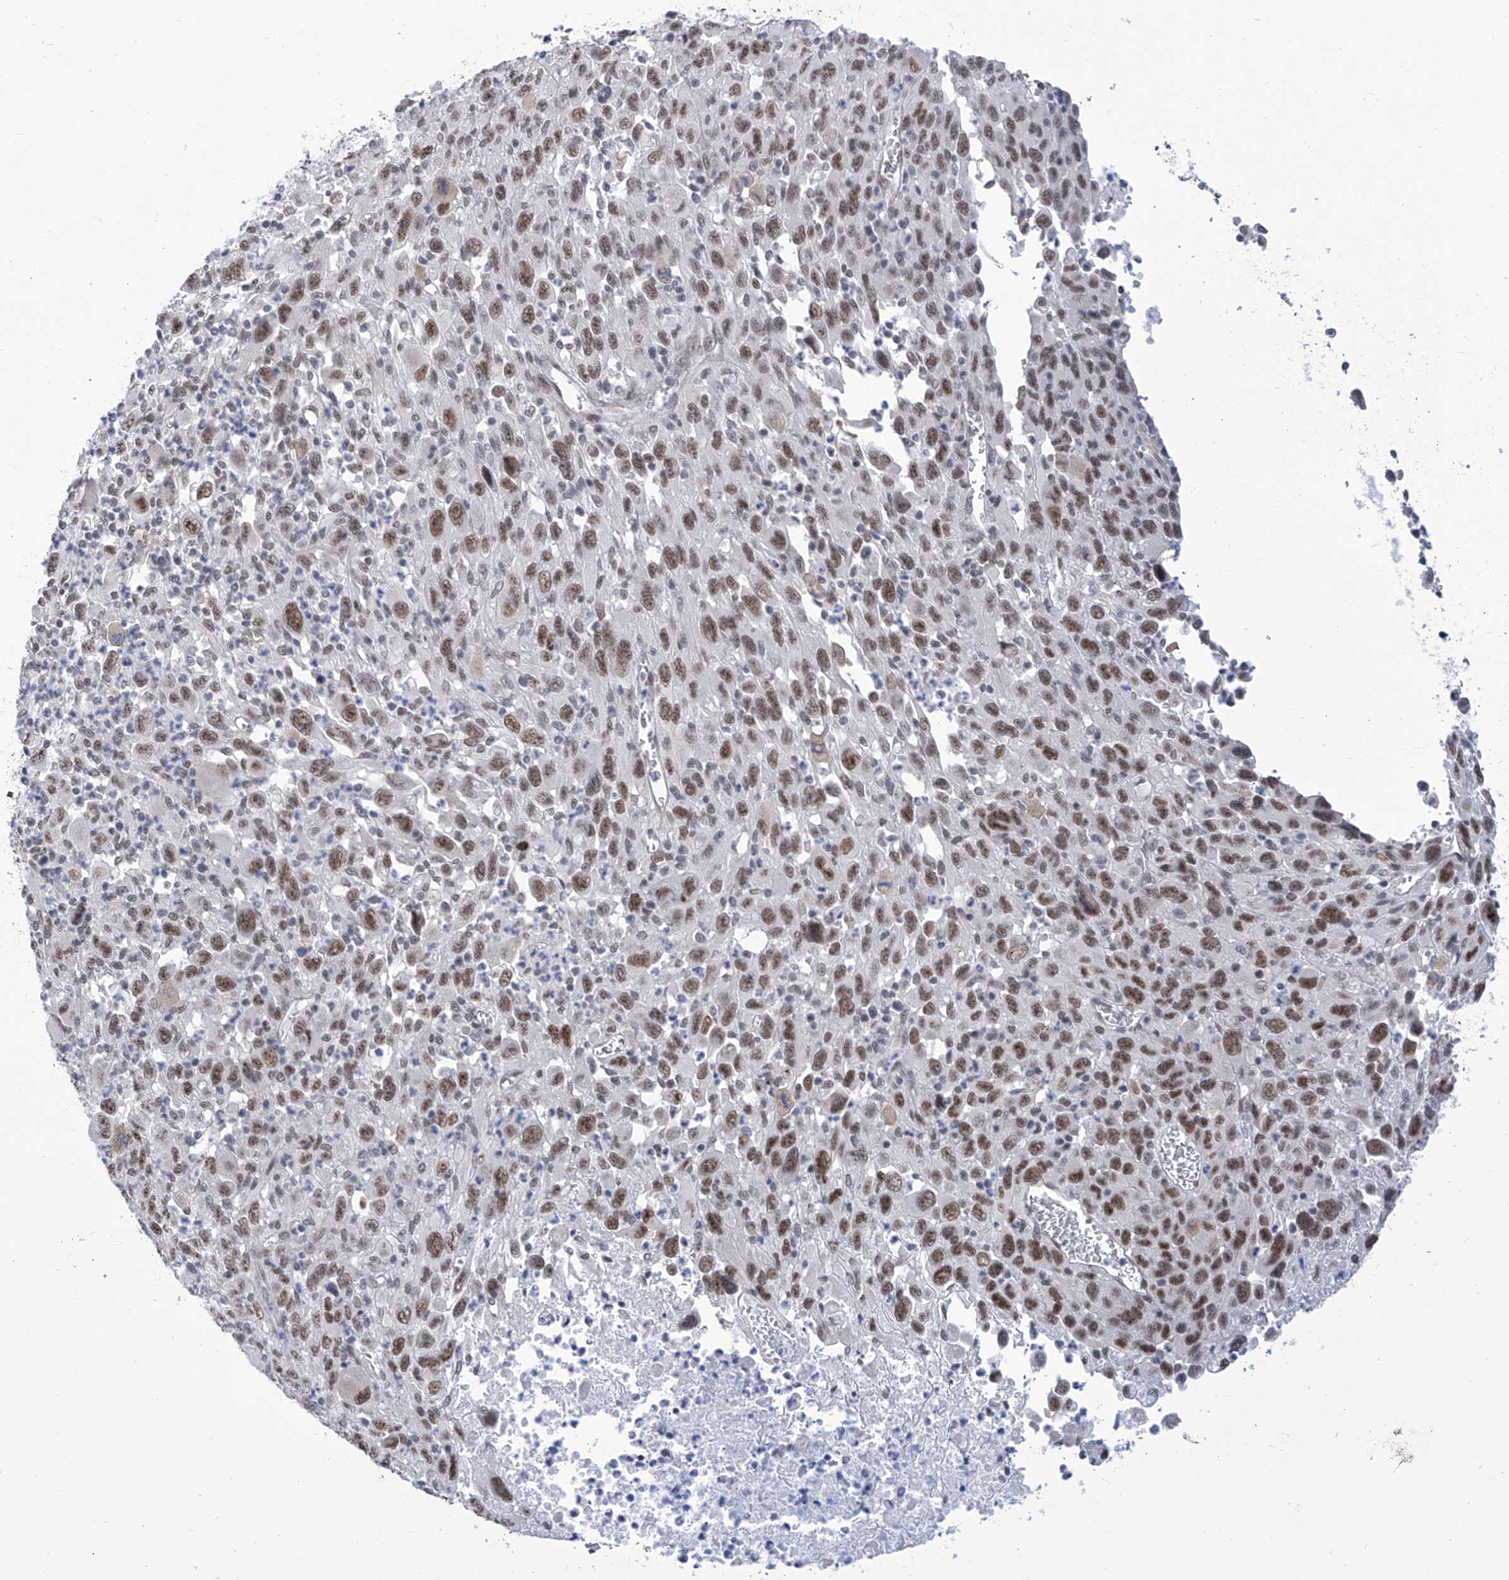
{"staining": {"intensity": "moderate", "quantity": ">75%", "location": "nuclear"}, "tissue": "melanoma", "cell_type": "Tumor cells", "image_type": "cancer", "snomed": [{"axis": "morphology", "description": "Malignant melanoma, Metastatic site"}, {"axis": "topography", "description": "Skin"}], "caption": "IHC (DAB) staining of human malignant melanoma (metastatic site) demonstrates moderate nuclear protein positivity in about >75% of tumor cells. Using DAB (brown) and hematoxylin (blue) stains, captured at high magnification using brightfield microscopy.", "gene": "SART1", "patient": {"sex": "female", "age": 56}}